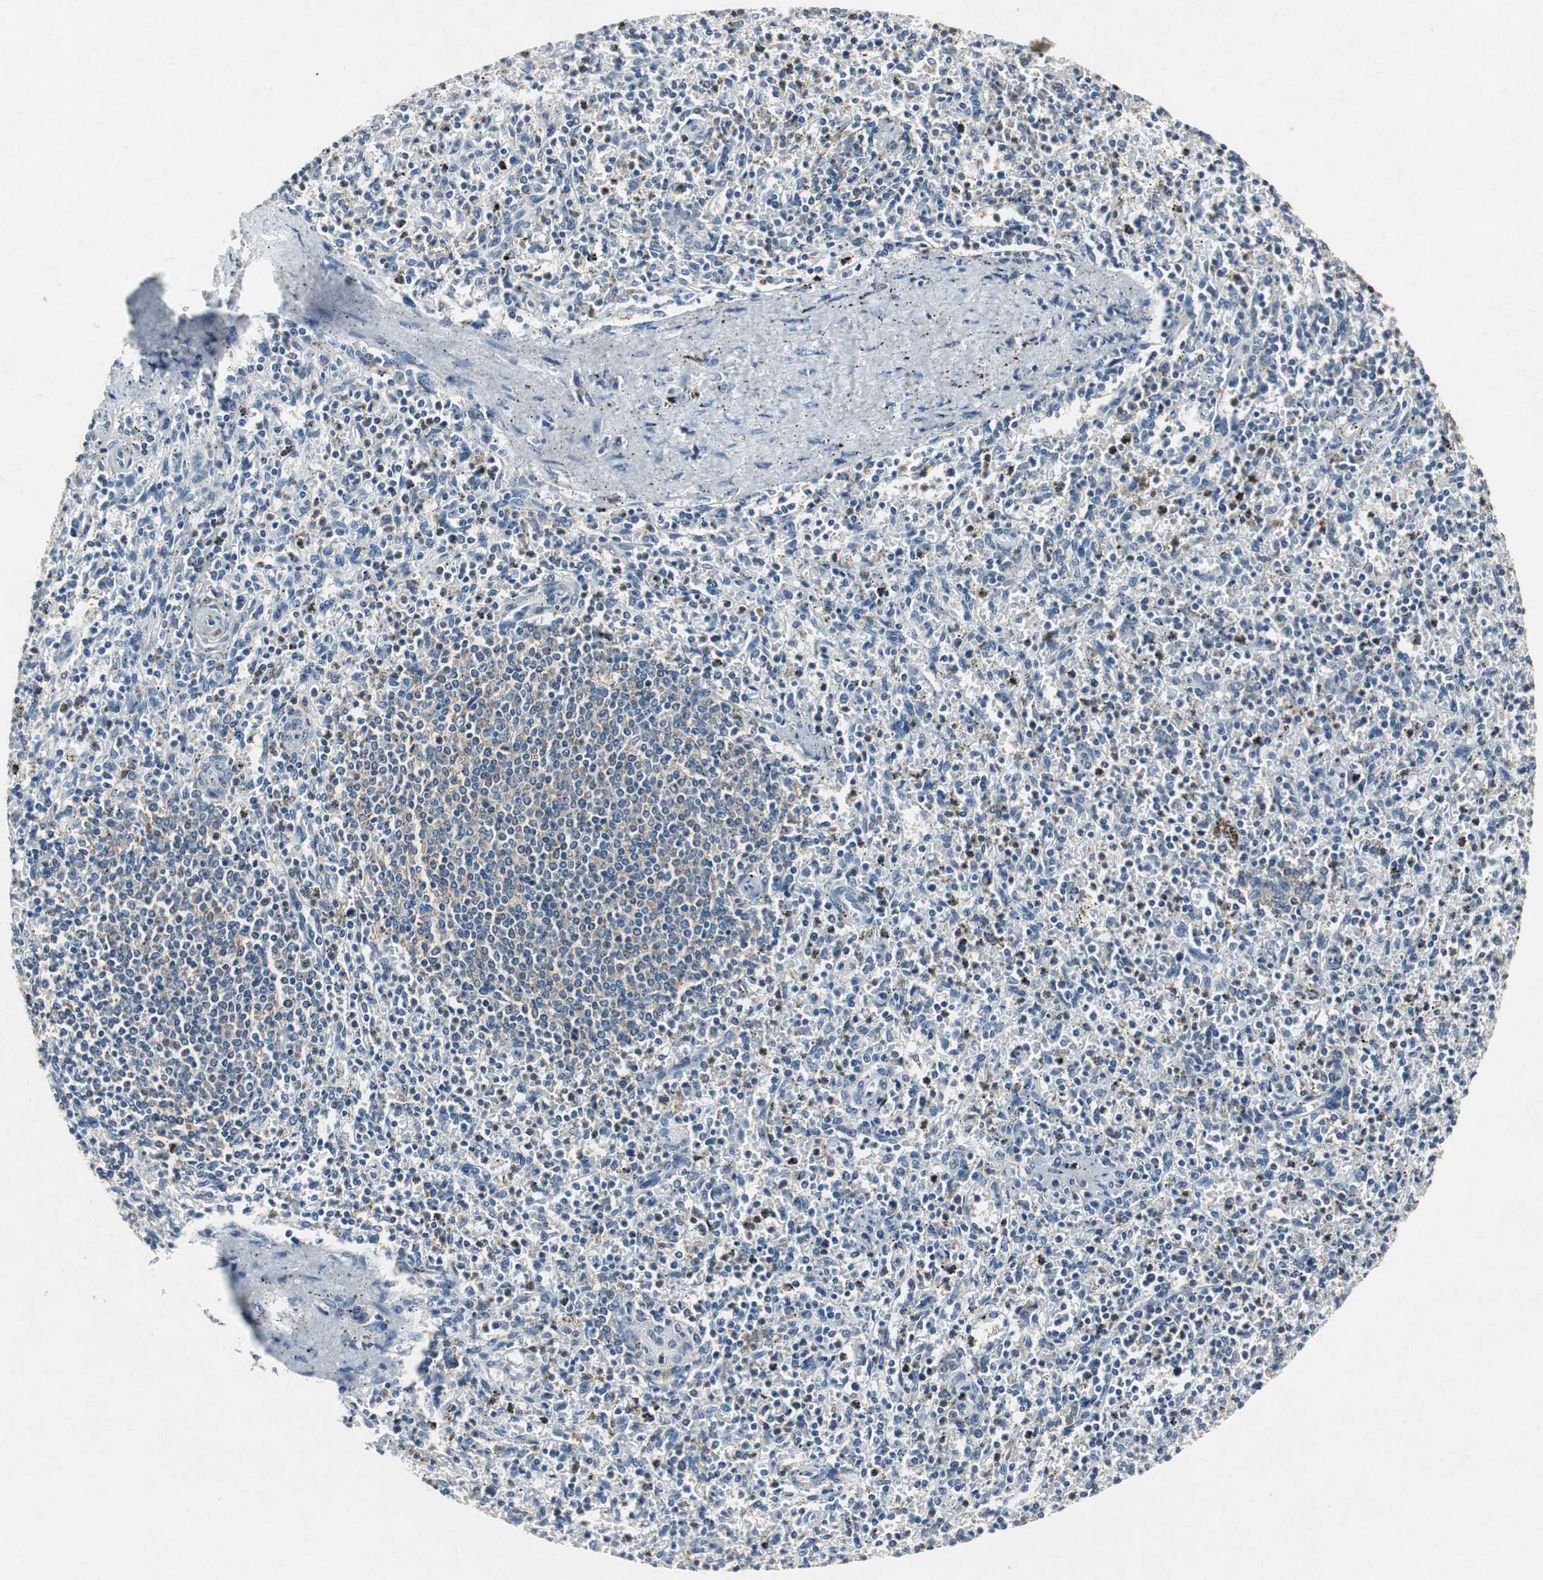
{"staining": {"intensity": "weak", "quantity": "<25%", "location": "cytoplasmic/membranous"}, "tissue": "spleen", "cell_type": "Cells in red pulp", "image_type": "normal", "snomed": [{"axis": "morphology", "description": "Normal tissue, NOS"}, {"axis": "topography", "description": "Spleen"}], "caption": "Histopathology image shows no significant protein positivity in cells in red pulp of unremarkable spleen.", "gene": "RPL35", "patient": {"sex": "male", "age": 72}}